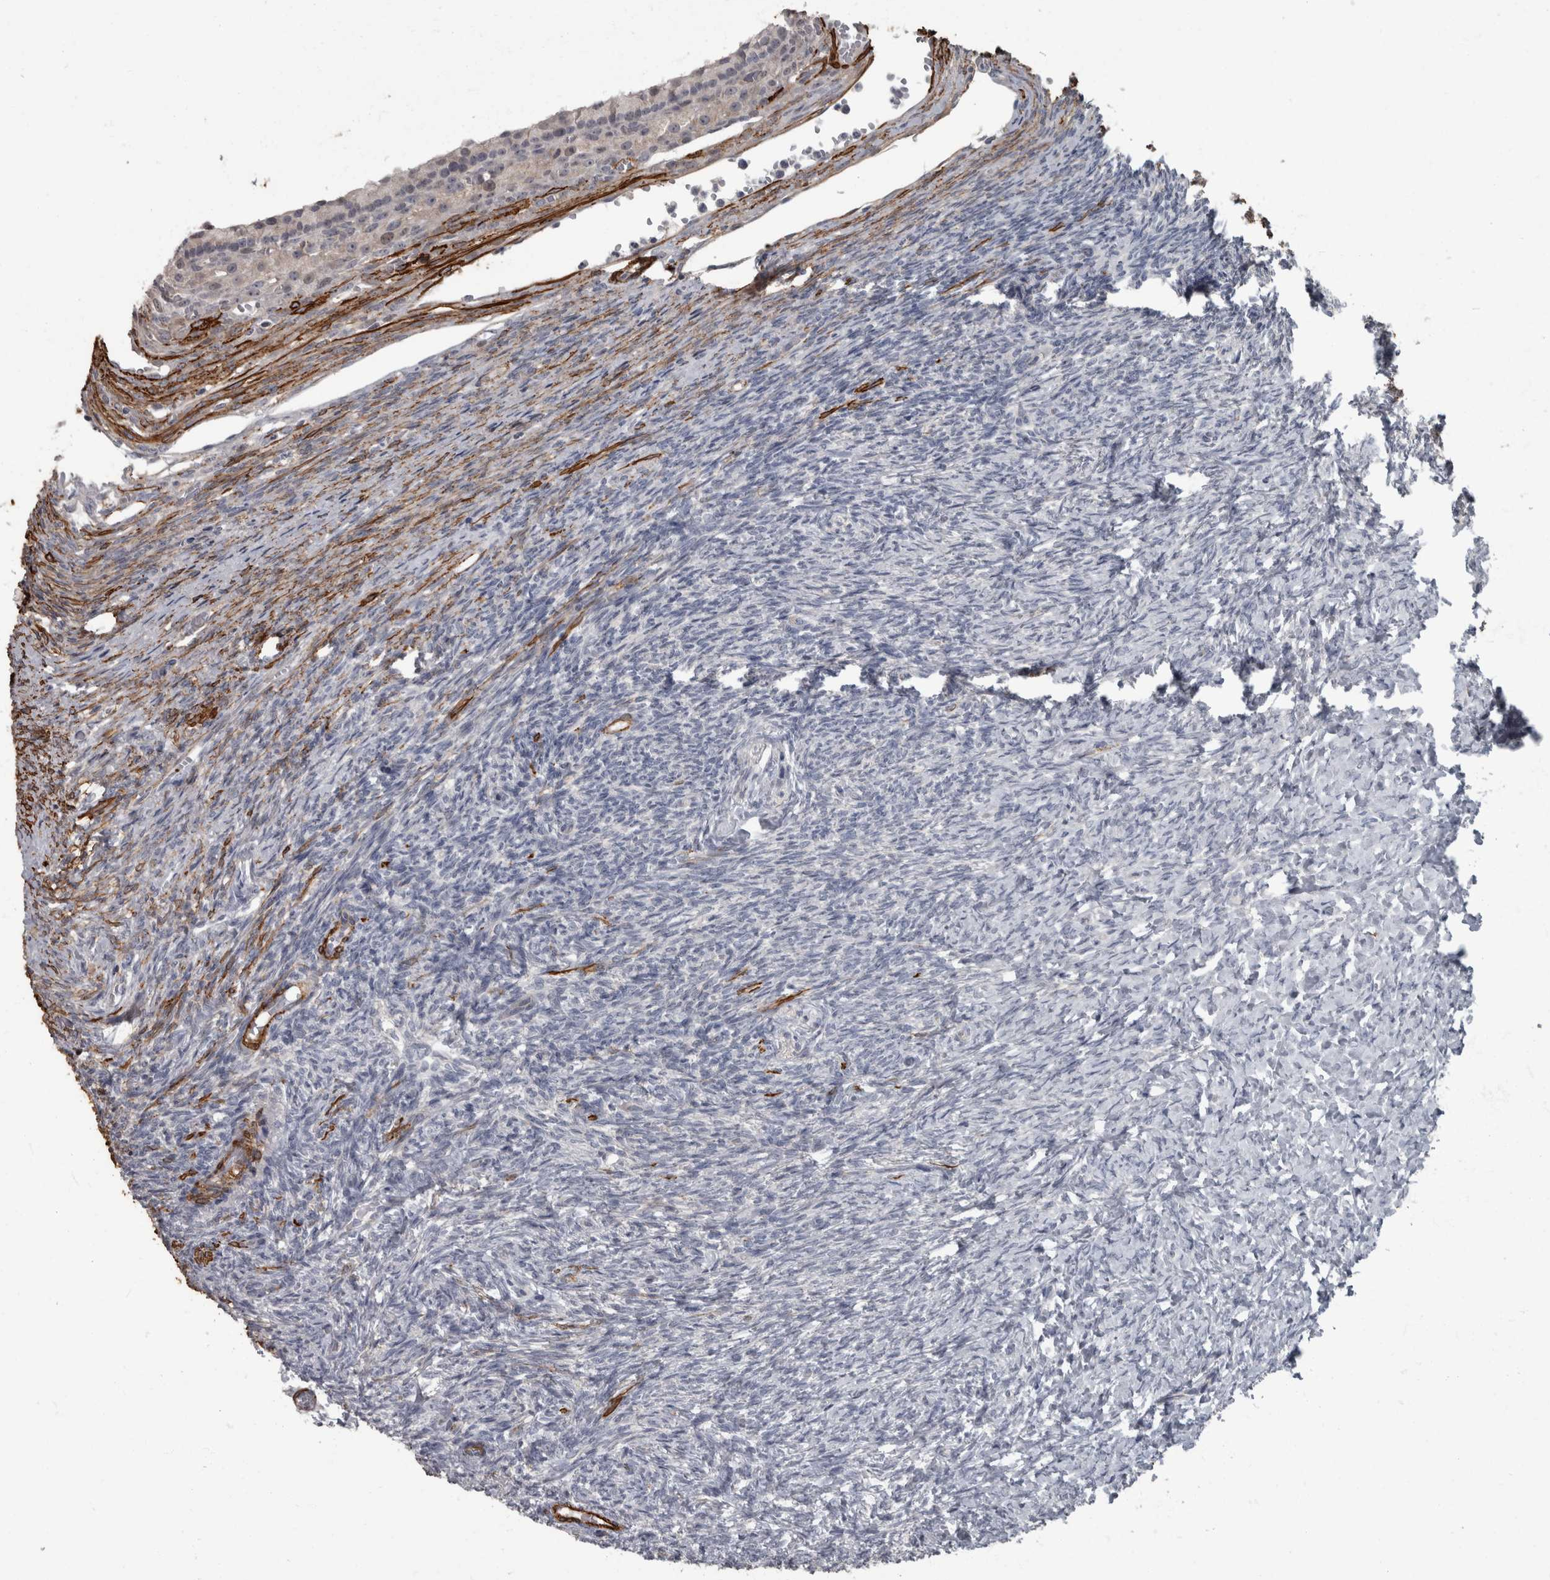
{"staining": {"intensity": "negative", "quantity": "none", "location": "none"}, "tissue": "ovary", "cell_type": "Ovarian stroma cells", "image_type": "normal", "snomed": [{"axis": "morphology", "description": "Normal tissue, NOS"}, {"axis": "topography", "description": "Ovary"}], "caption": "This is an immunohistochemistry histopathology image of normal human ovary. There is no positivity in ovarian stroma cells.", "gene": "MASTL", "patient": {"sex": "female", "age": 41}}